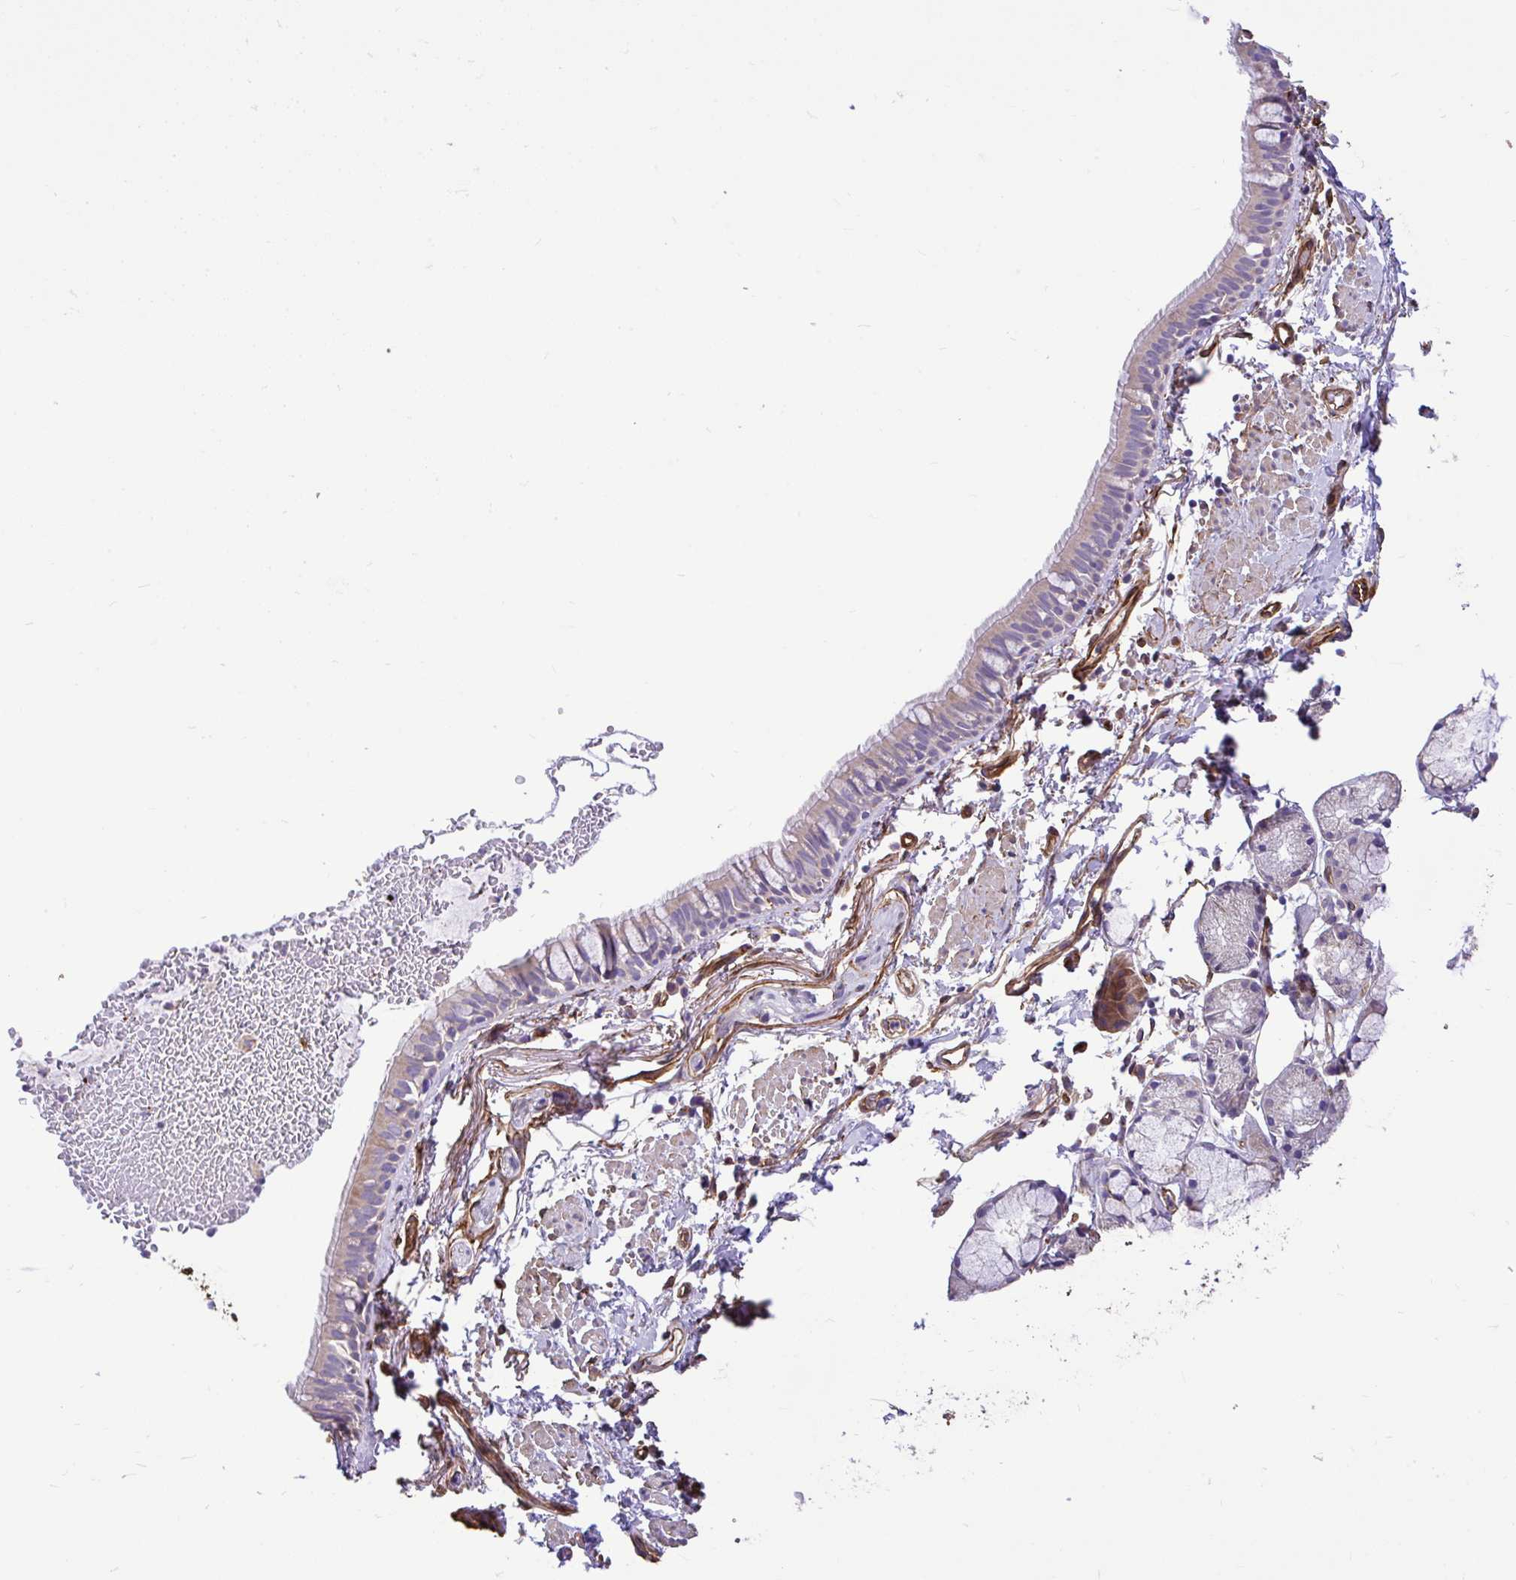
{"staining": {"intensity": "weak", "quantity": "25%-75%", "location": "cytoplasmic/membranous"}, "tissue": "bronchus", "cell_type": "Respiratory epithelial cells", "image_type": "normal", "snomed": [{"axis": "morphology", "description": "Normal tissue, NOS"}, {"axis": "topography", "description": "Lymph node"}, {"axis": "topography", "description": "Cartilage tissue"}, {"axis": "topography", "description": "Bronchus"}], "caption": "Immunohistochemical staining of benign human bronchus shows low levels of weak cytoplasmic/membranous staining in approximately 25%-75% of respiratory epithelial cells.", "gene": "PTPRK", "patient": {"sex": "female", "age": 70}}